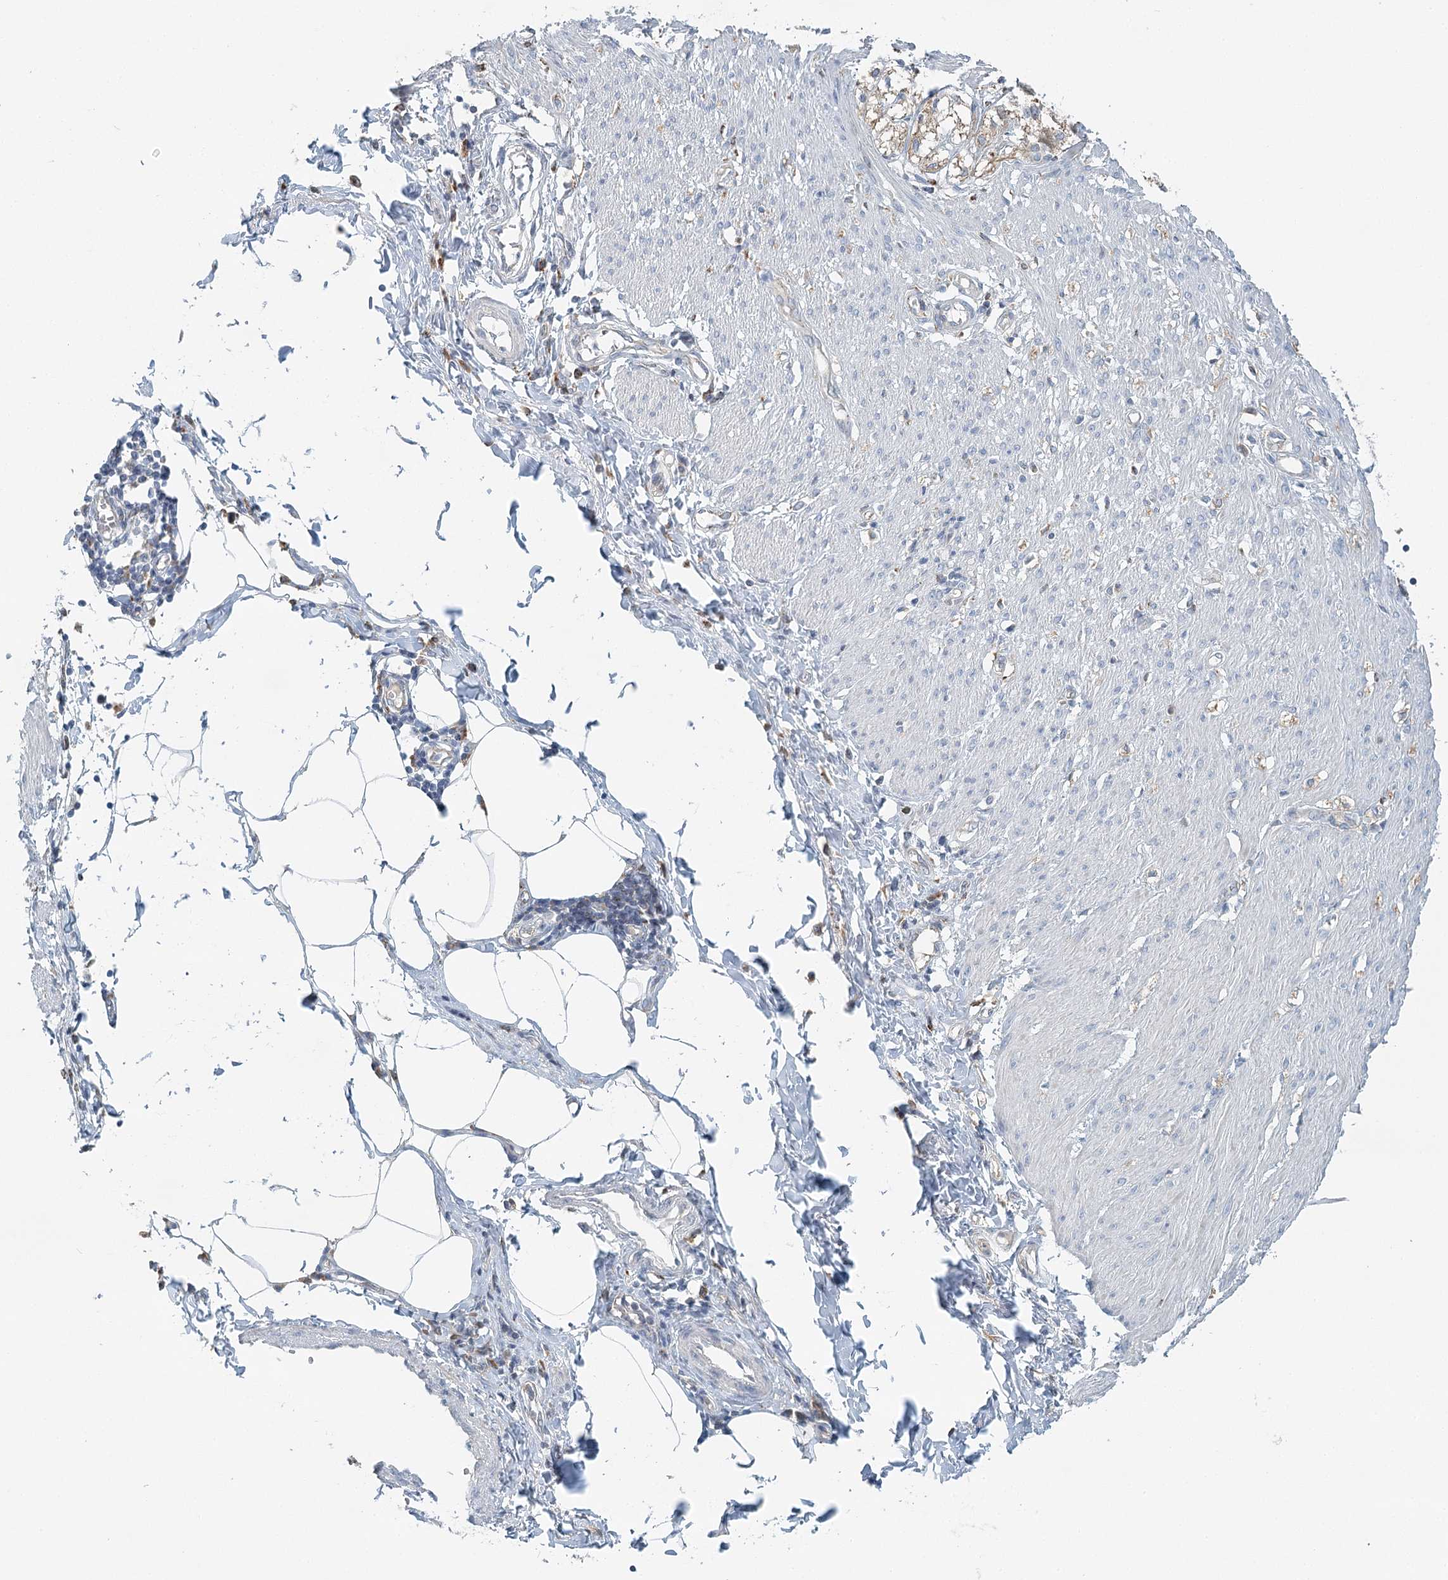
{"staining": {"intensity": "negative", "quantity": "none", "location": "none"}, "tissue": "smooth muscle", "cell_type": "Smooth muscle cells", "image_type": "normal", "snomed": [{"axis": "morphology", "description": "Normal tissue, NOS"}, {"axis": "morphology", "description": "Adenocarcinoma, NOS"}, {"axis": "topography", "description": "Colon"}, {"axis": "topography", "description": "Peripheral nerve tissue"}], "caption": "IHC micrograph of normal smooth muscle: smooth muscle stained with DAB (3,3'-diaminobenzidine) reveals no significant protein expression in smooth muscle cells.", "gene": "VSIG1", "patient": {"sex": "male", "age": 14}}